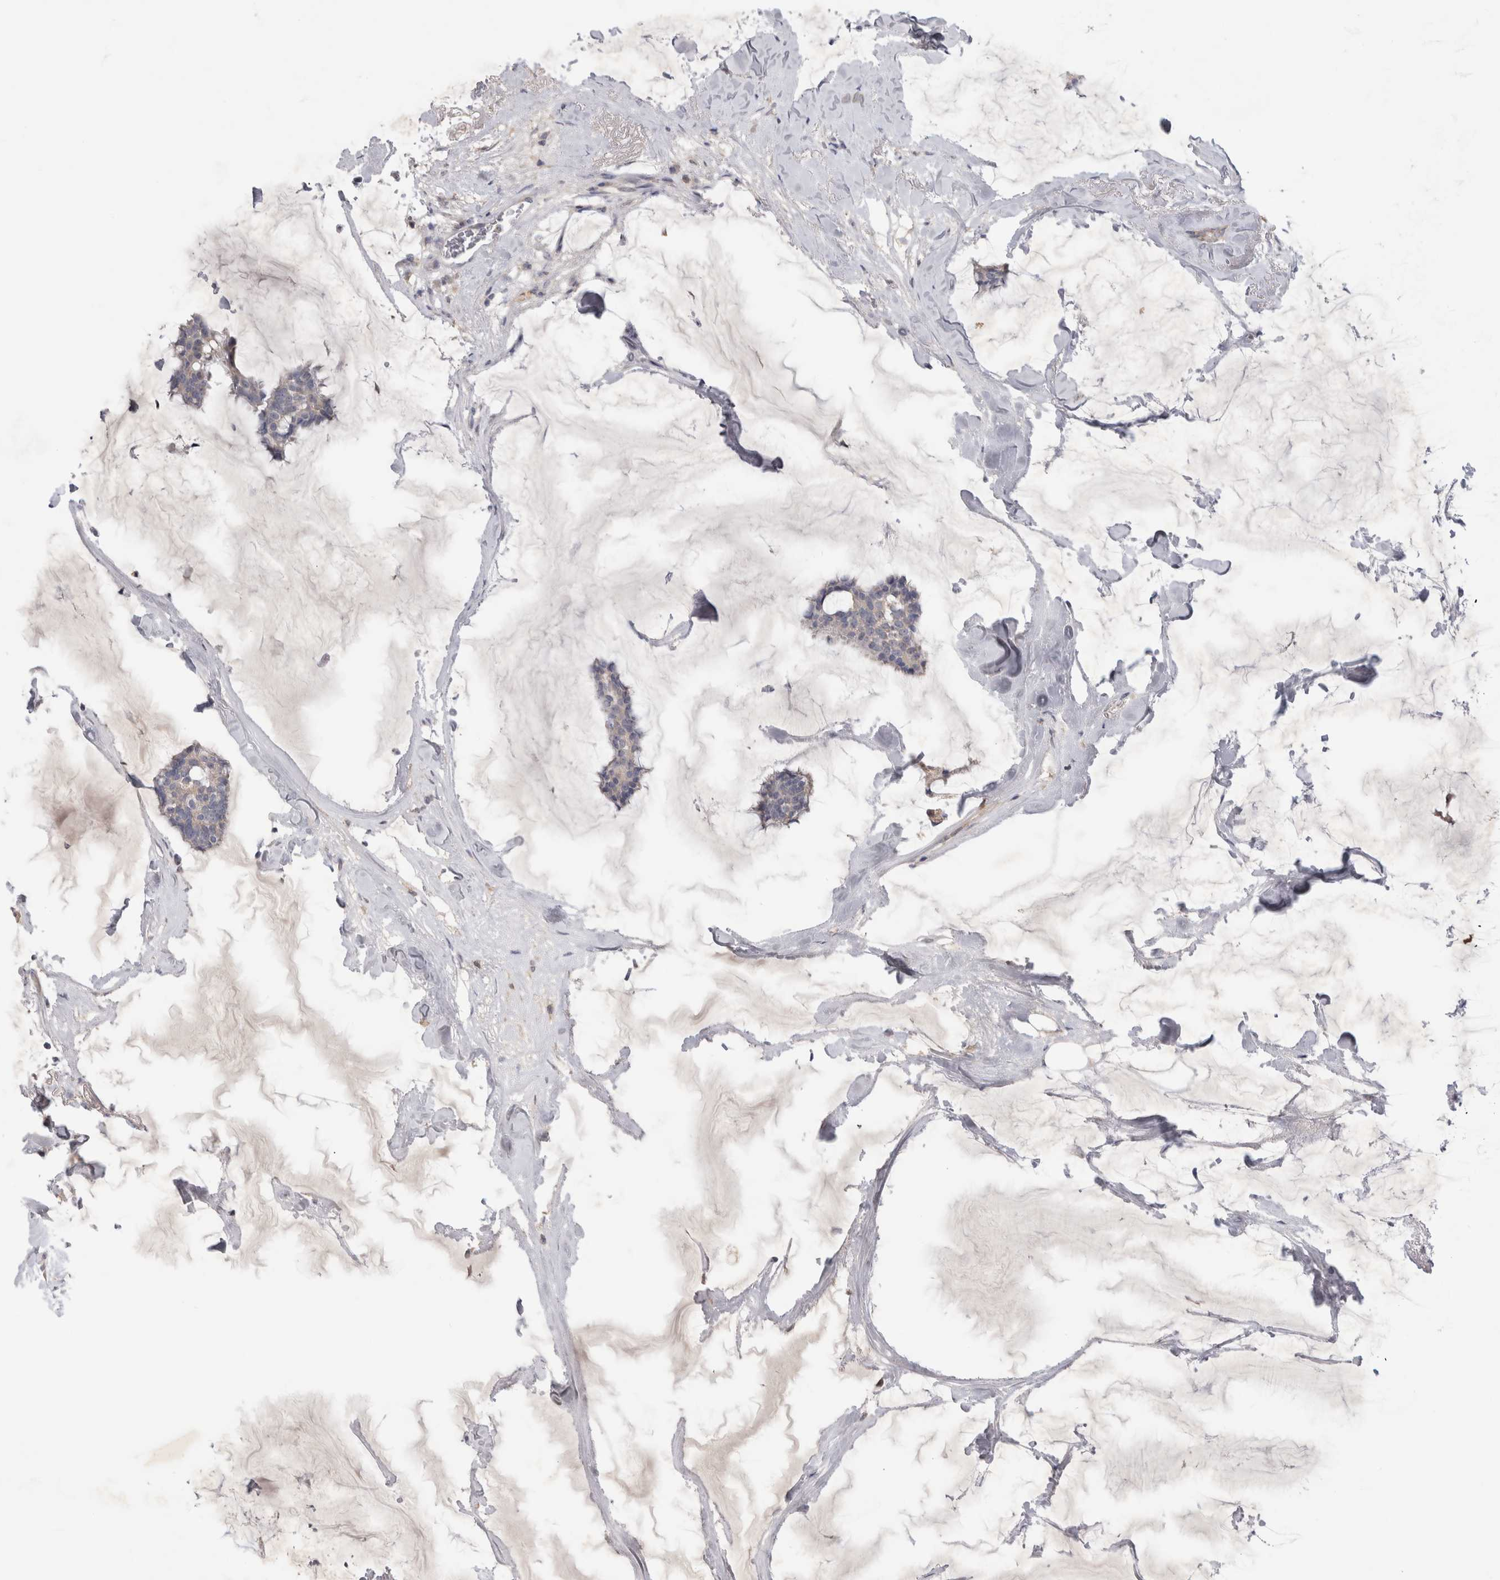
{"staining": {"intensity": "negative", "quantity": "none", "location": "none"}, "tissue": "breast cancer", "cell_type": "Tumor cells", "image_type": "cancer", "snomed": [{"axis": "morphology", "description": "Duct carcinoma"}, {"axis": "topography", "description": "Breast"}], "caption": "Immunohistochemistry (IHC) micrograph of breast cancer stained for a protein (brown), which displays no staining in tumor cells.", "gene": "SRD5A3", "patient": {"sex": "female", "age": 93}}